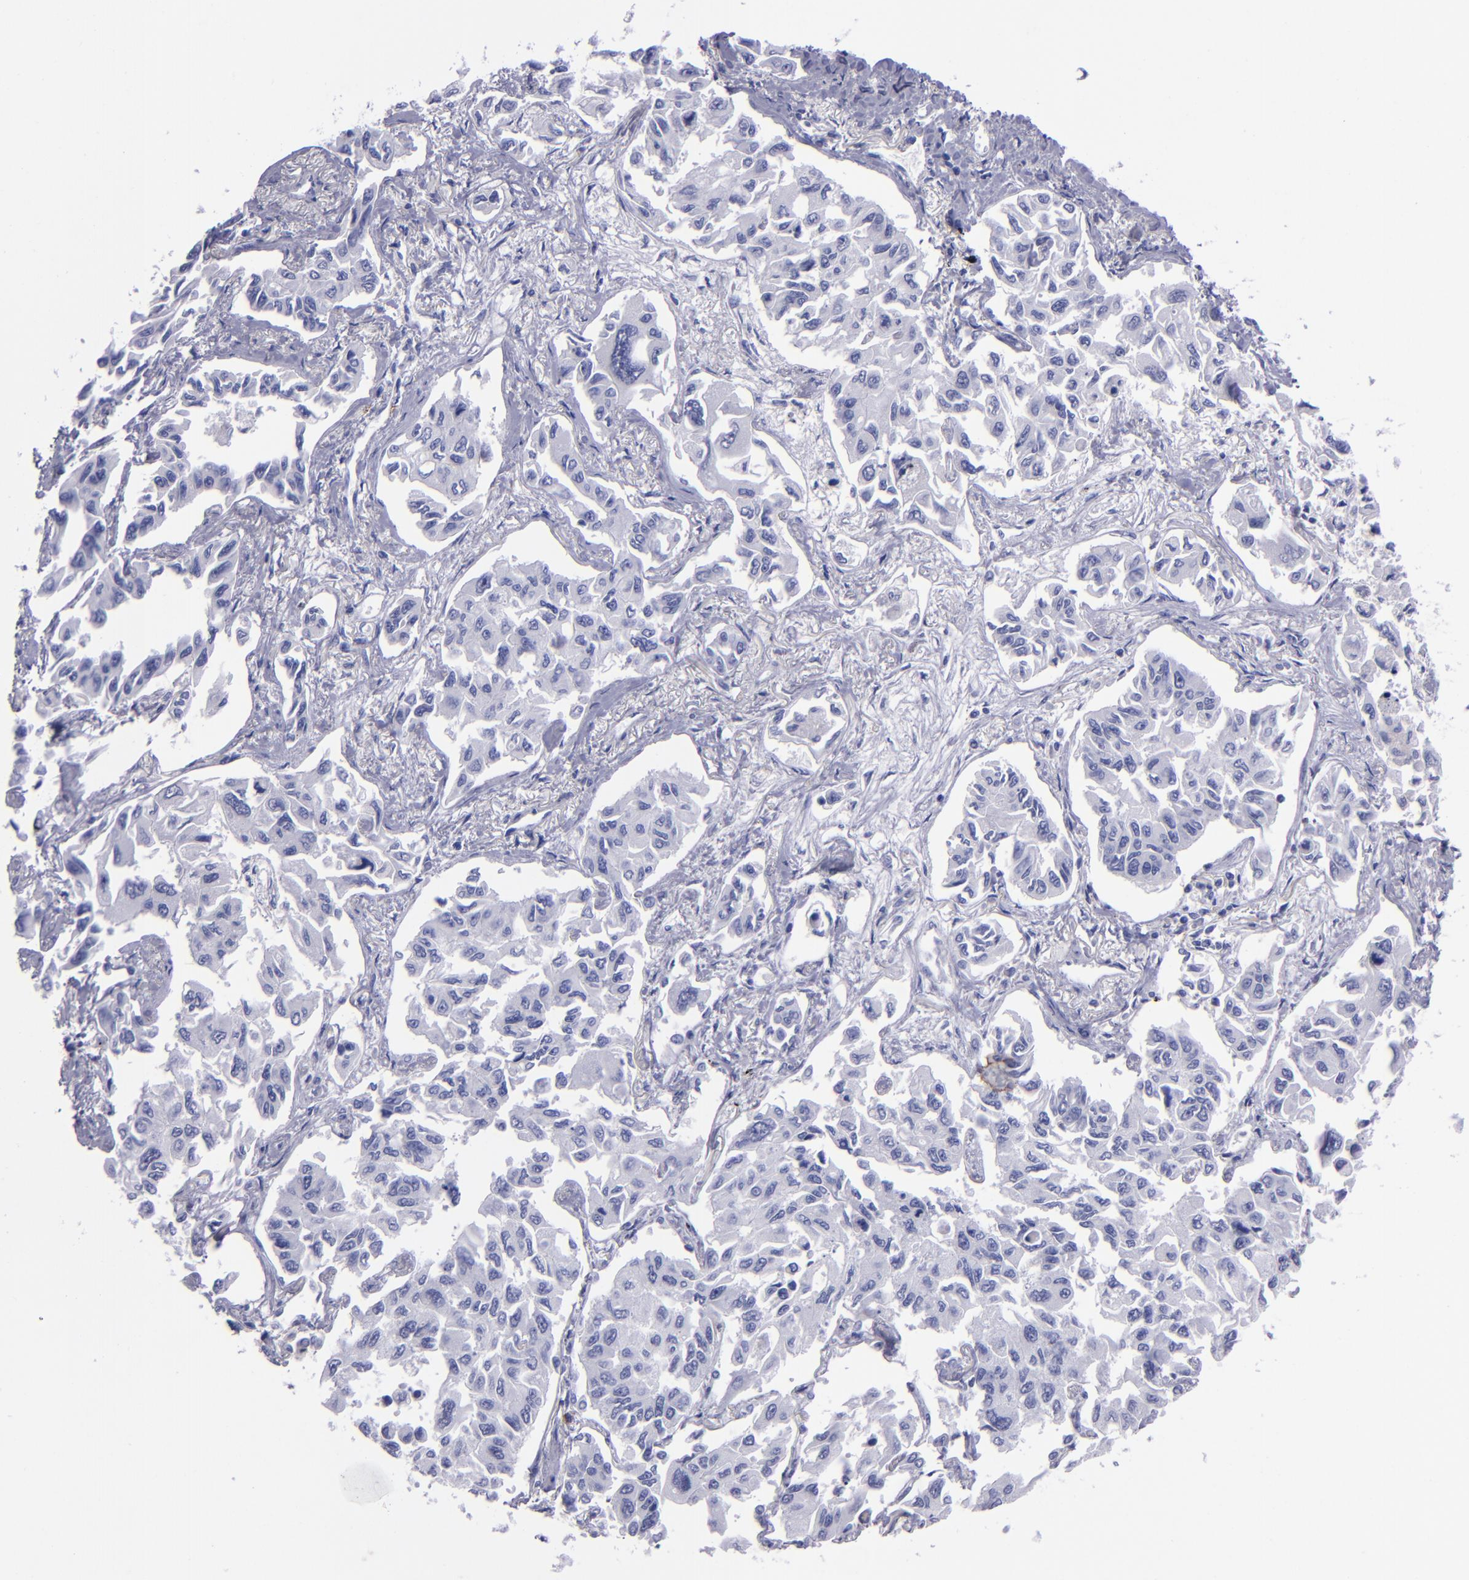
{"staining": {"intensity": "negative", "quantity": "none", "location": "none"}, "tissue": "lung cancer", "cell_type": "Tumor cells", "image_type": "cancer", "snomed": [{"axis": "morphology", "description": "Adenocarcinoma, NOS"}, {"axis": "topography", "description": "Lung"}], "caption": "Tumor cells are negative for protein expression in human lung cancer (adenocarcinoma). Nuclei are stained in blue.", "gene": "CD37", "patient": {"sex": "male", "age": 64}}